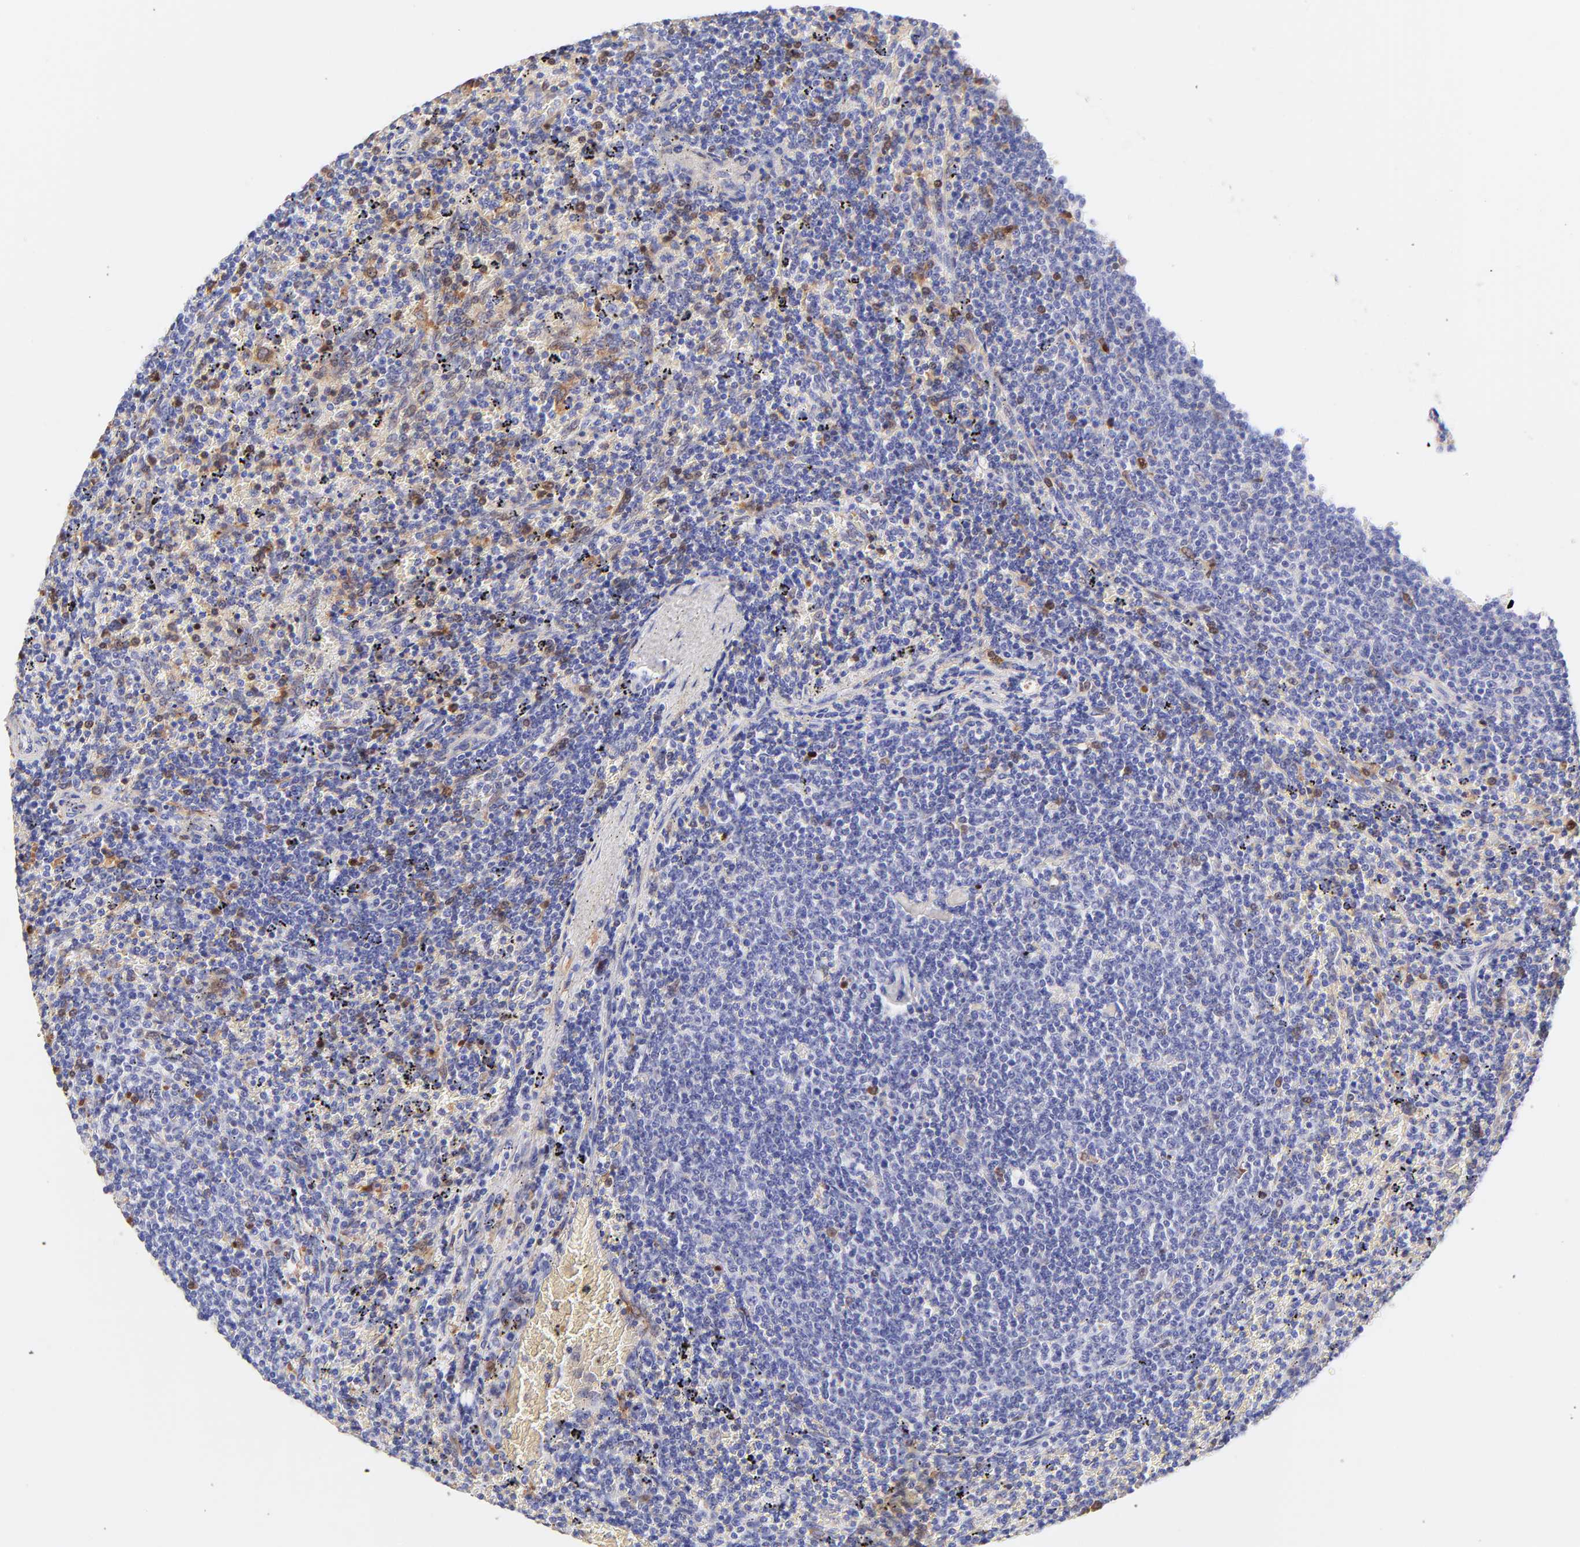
{"staining": {"intensity": "negative", "quantity": "none", "location": "none"}, "tissue": "lymphoma", "cell_type": "Tumor cells", "image_type": "cancer", "snomed": [{"axis": "morphology", "description": "Malignant lymphoma, non-Hodgkin's type, Low grade"}, {"axis": "topography", "description": "Spleen"}], "caption": "Immunohistochemistry histopathology image of neoplastic tissue: human lymphoma stained with DAB shows no significant protein staining in tumor cells. (DAB (3,3'-diaminobenzidine) IHC visualized using brightfield microscopy, high magnification).", "gene": "FRMPD3", "patient": {"sex": "female", "age": 50}}